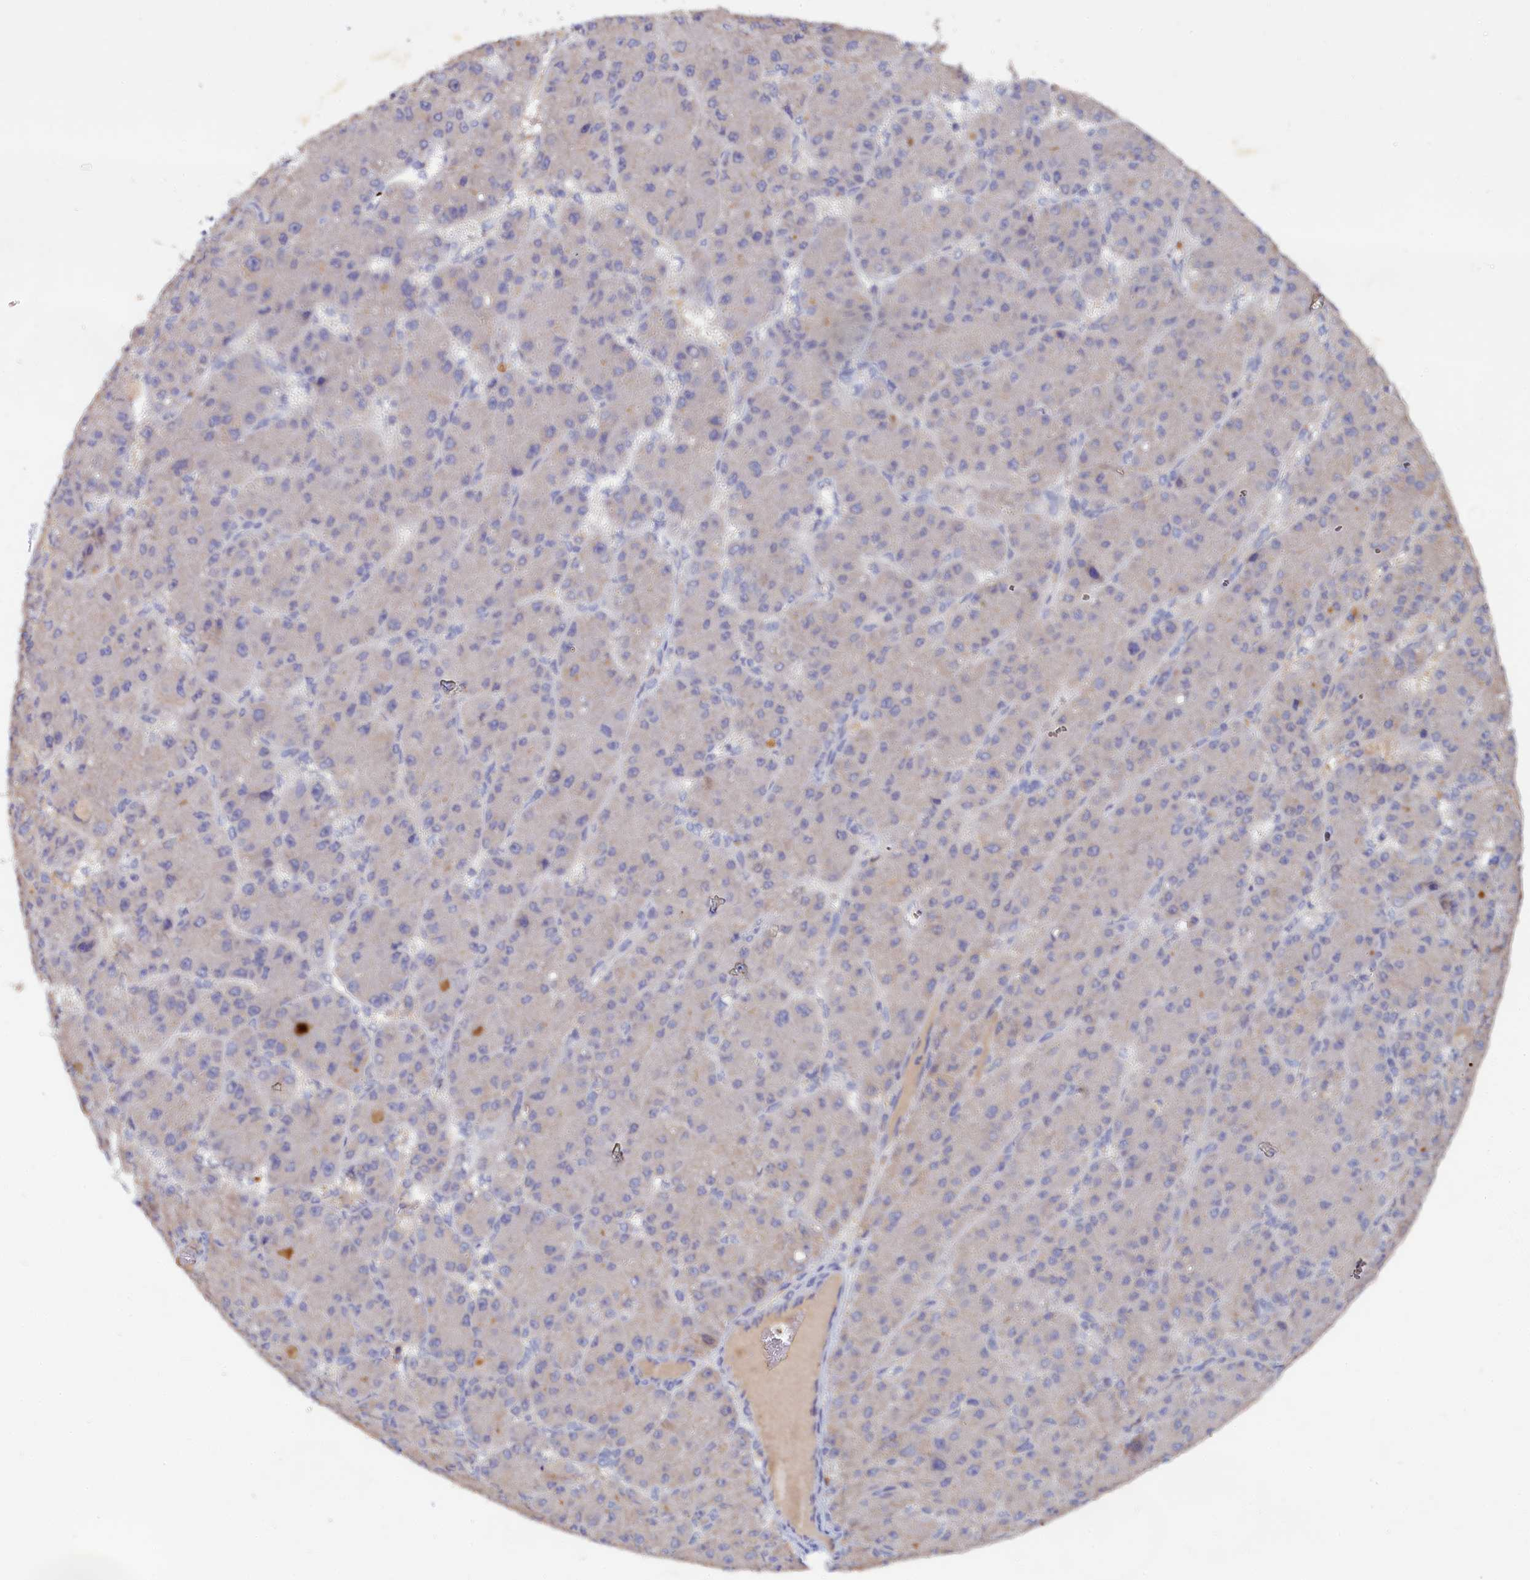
{"staining": {"intensity": "negative", "quantity": "none", "location": "none"}, "tissue": "liver cancer", "cell_type": "Tumor cells", "image_type": "cancer", "snomed": [{"axis": "morphology", "description": "Carcinoma, Hepatocellular, NOS"}, {"axis": "topography", "description": "Liver"}], "caption": "Immunohistochemical staining of human hepatocellular carcinoma (liver) reveals no significant positivity in tumor cells.", "gene": "CELF5", "patient": {"sex": "male", "age": 67}}